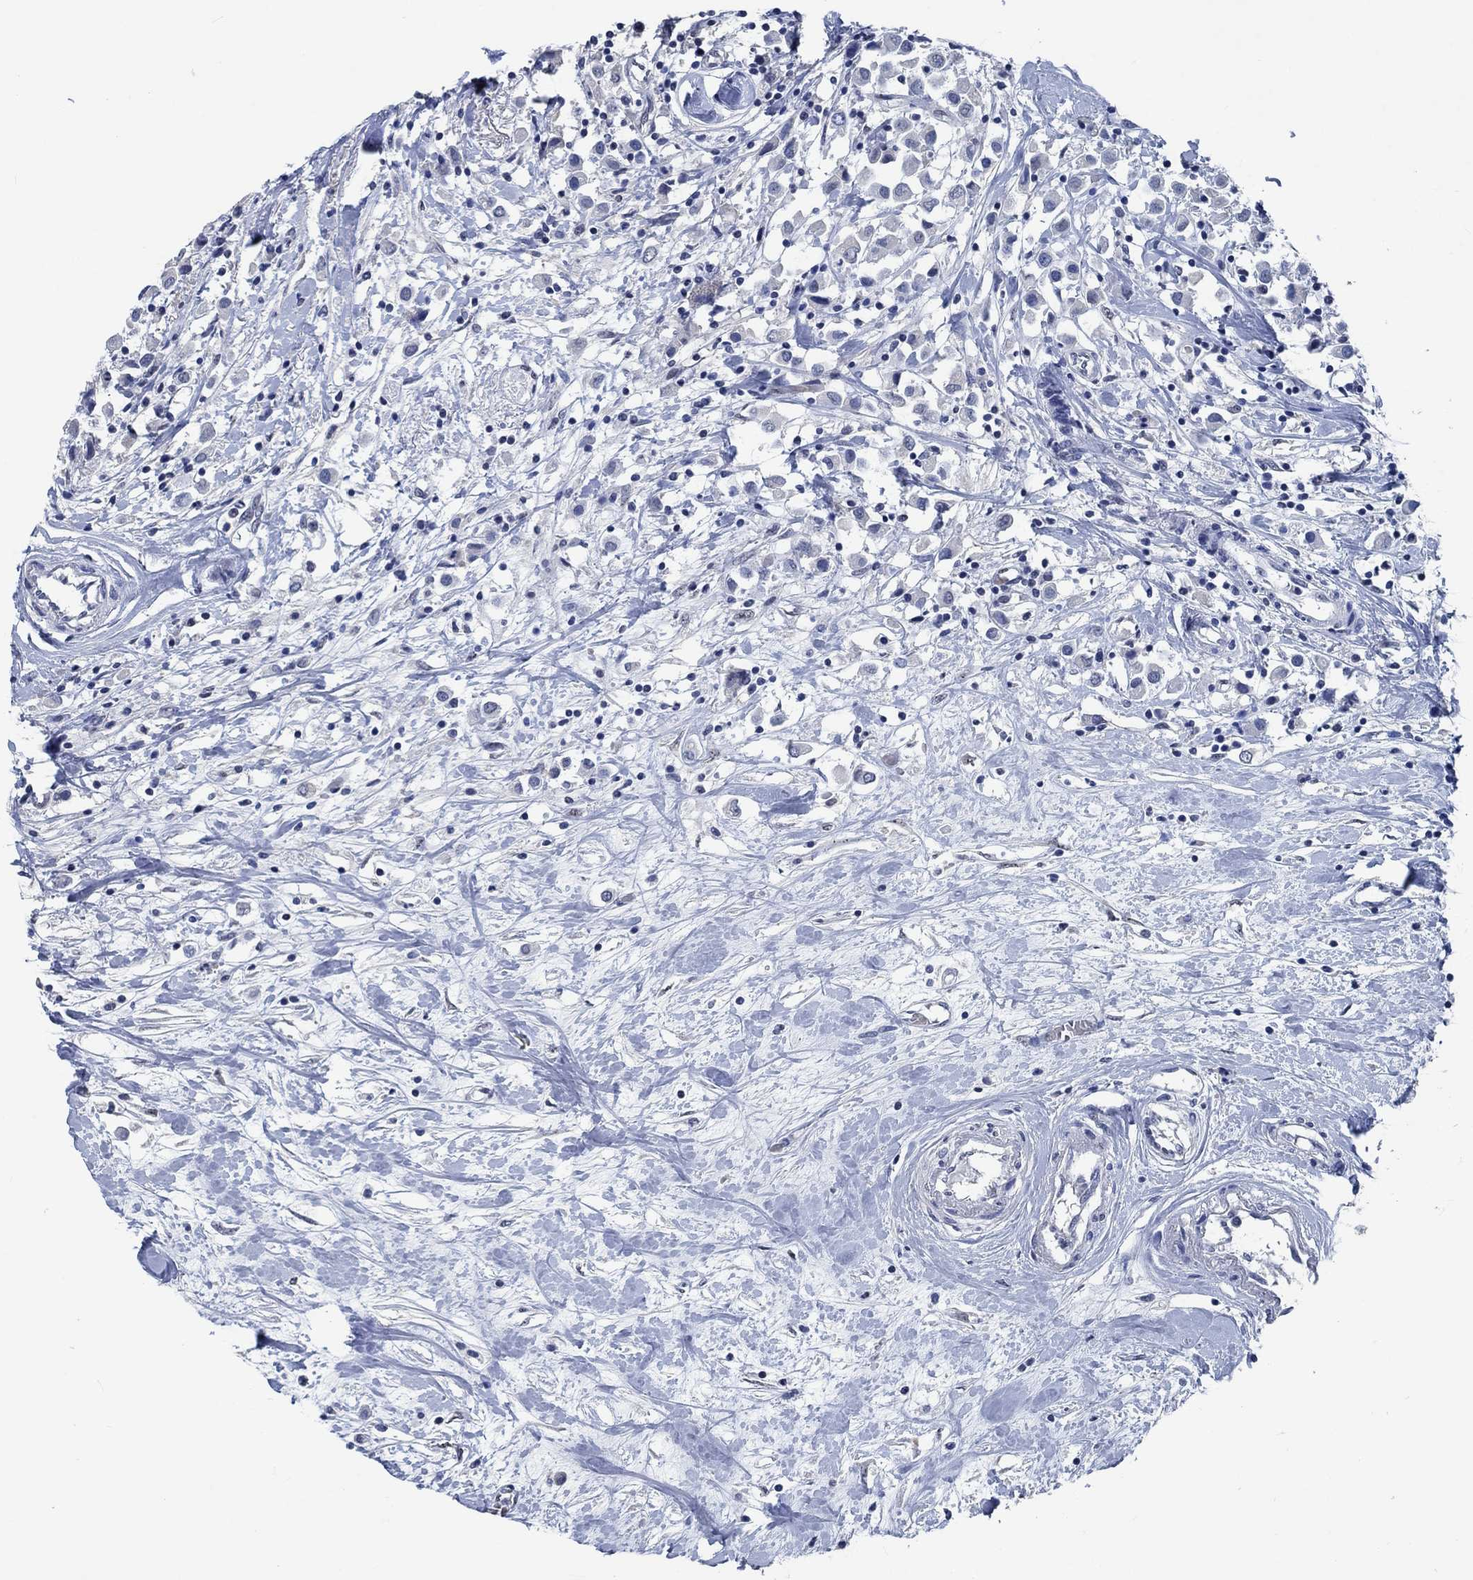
{"staining": {"intensity": "negative", "quantity": "none", "location": "none"}, "tissue": "breast cancer", "cell_type": "Tumor cells", "image_type": "cancer", "snomed": [{"axis": "morphology", "description": "Duct carcinoma"}, {"axis": "topography", "description": "Breast"}], "caption": "Tumor cells show no significant protein expression in breast infiltrating ductal carcinoma.", "gene": "OBSCN", "patient": {"sex": "female", "age": 61}}